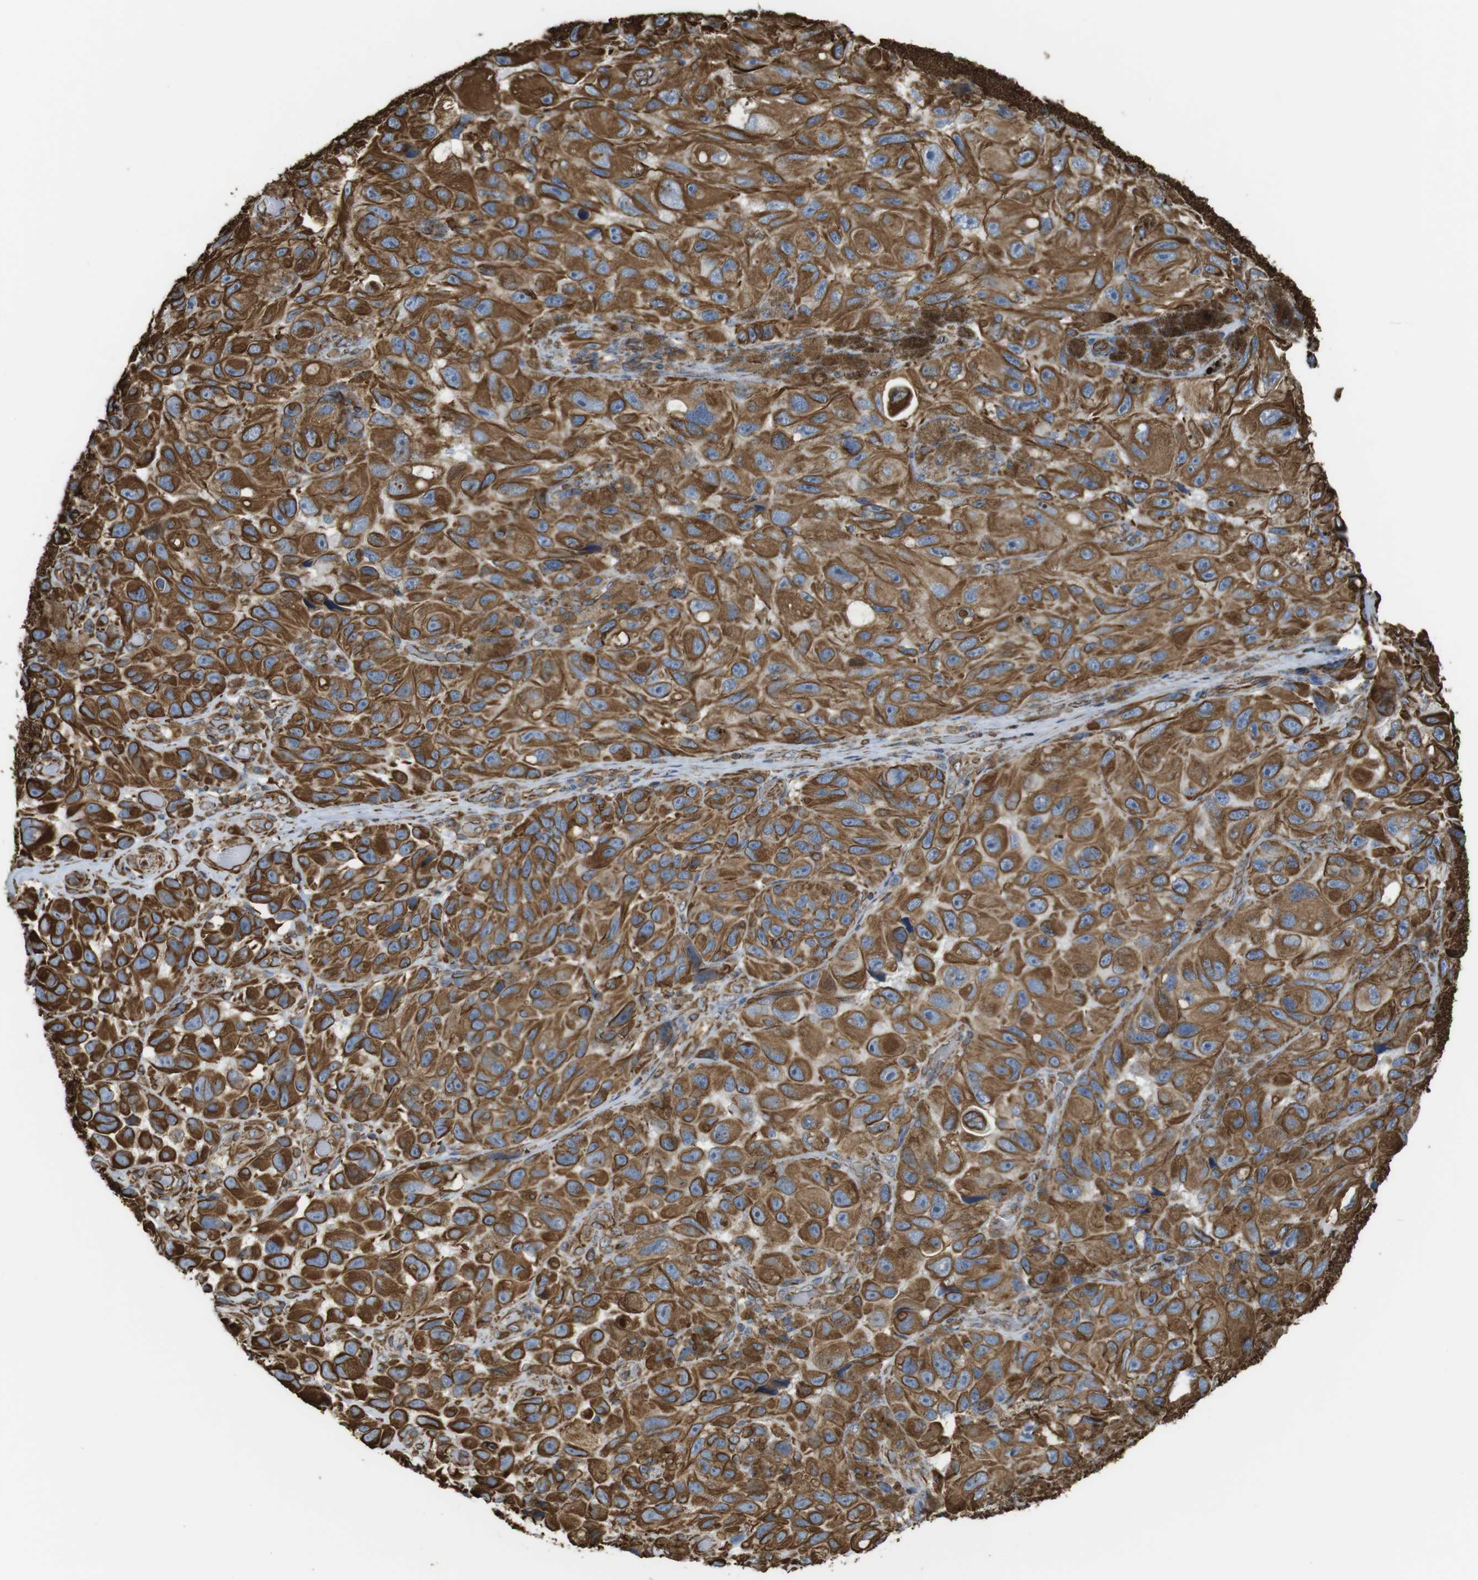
{"staining": {"intensity": "moderate", "quantity": ">75%", "location": "cytoplasmic/membranous"}, "tissue": "melanoma", "cell_type": "Tumor cells", "image_type": "cancer", "snomed": [{"axis": "morphology", "description": "Malignant melanoma, NOS"}, {"axis": "topography", "description": "Skin"}], "caption": "This histopathology image shows immunohistochemistry (IHC) staining of malignant melanoma, with medium moderate cytoplasmic/membranous positivity in about >75% of tumor cells.", "gene": "RALGPS1", "patient": {"sex": "female", "age": 73}}